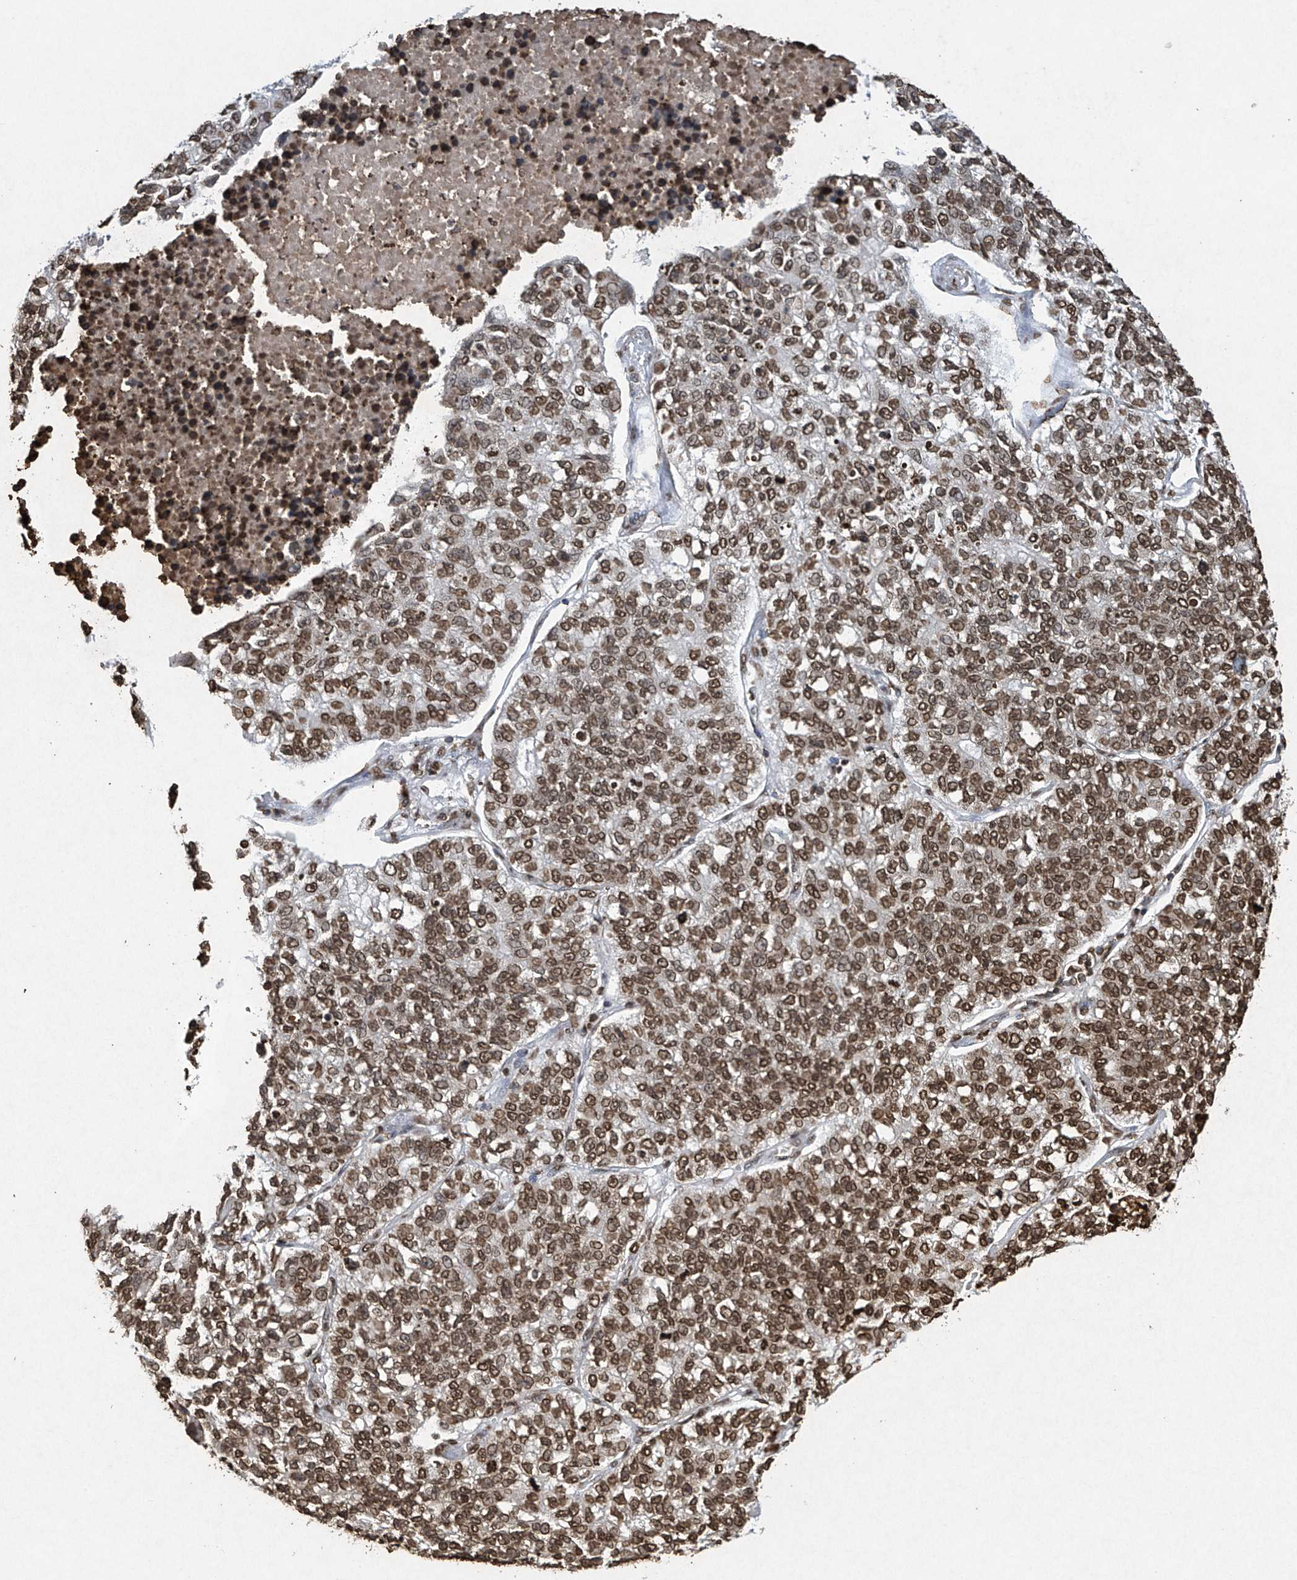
{"staining": {"intensity": "moderate", "quantity": ">75%", "location": "nuclear"}, "tissue": "lung cancer", "cell_type": "Tumor cells", "image_type": "cancer", "snomed": [{"axis": "morphology", "description": "Adenocarcinoma, NOS"}, {"axis": "topography", "description": "Lung"}], "caption": "A medium amount of moderate nuclear positivity is present in approximately >75% of tumor cells in lung cancer tissue. (DAB IHC with brightfield microscopy, high magnification).", "gene": "H3-3A", "patient": {"sex": "male", "age": 49}}